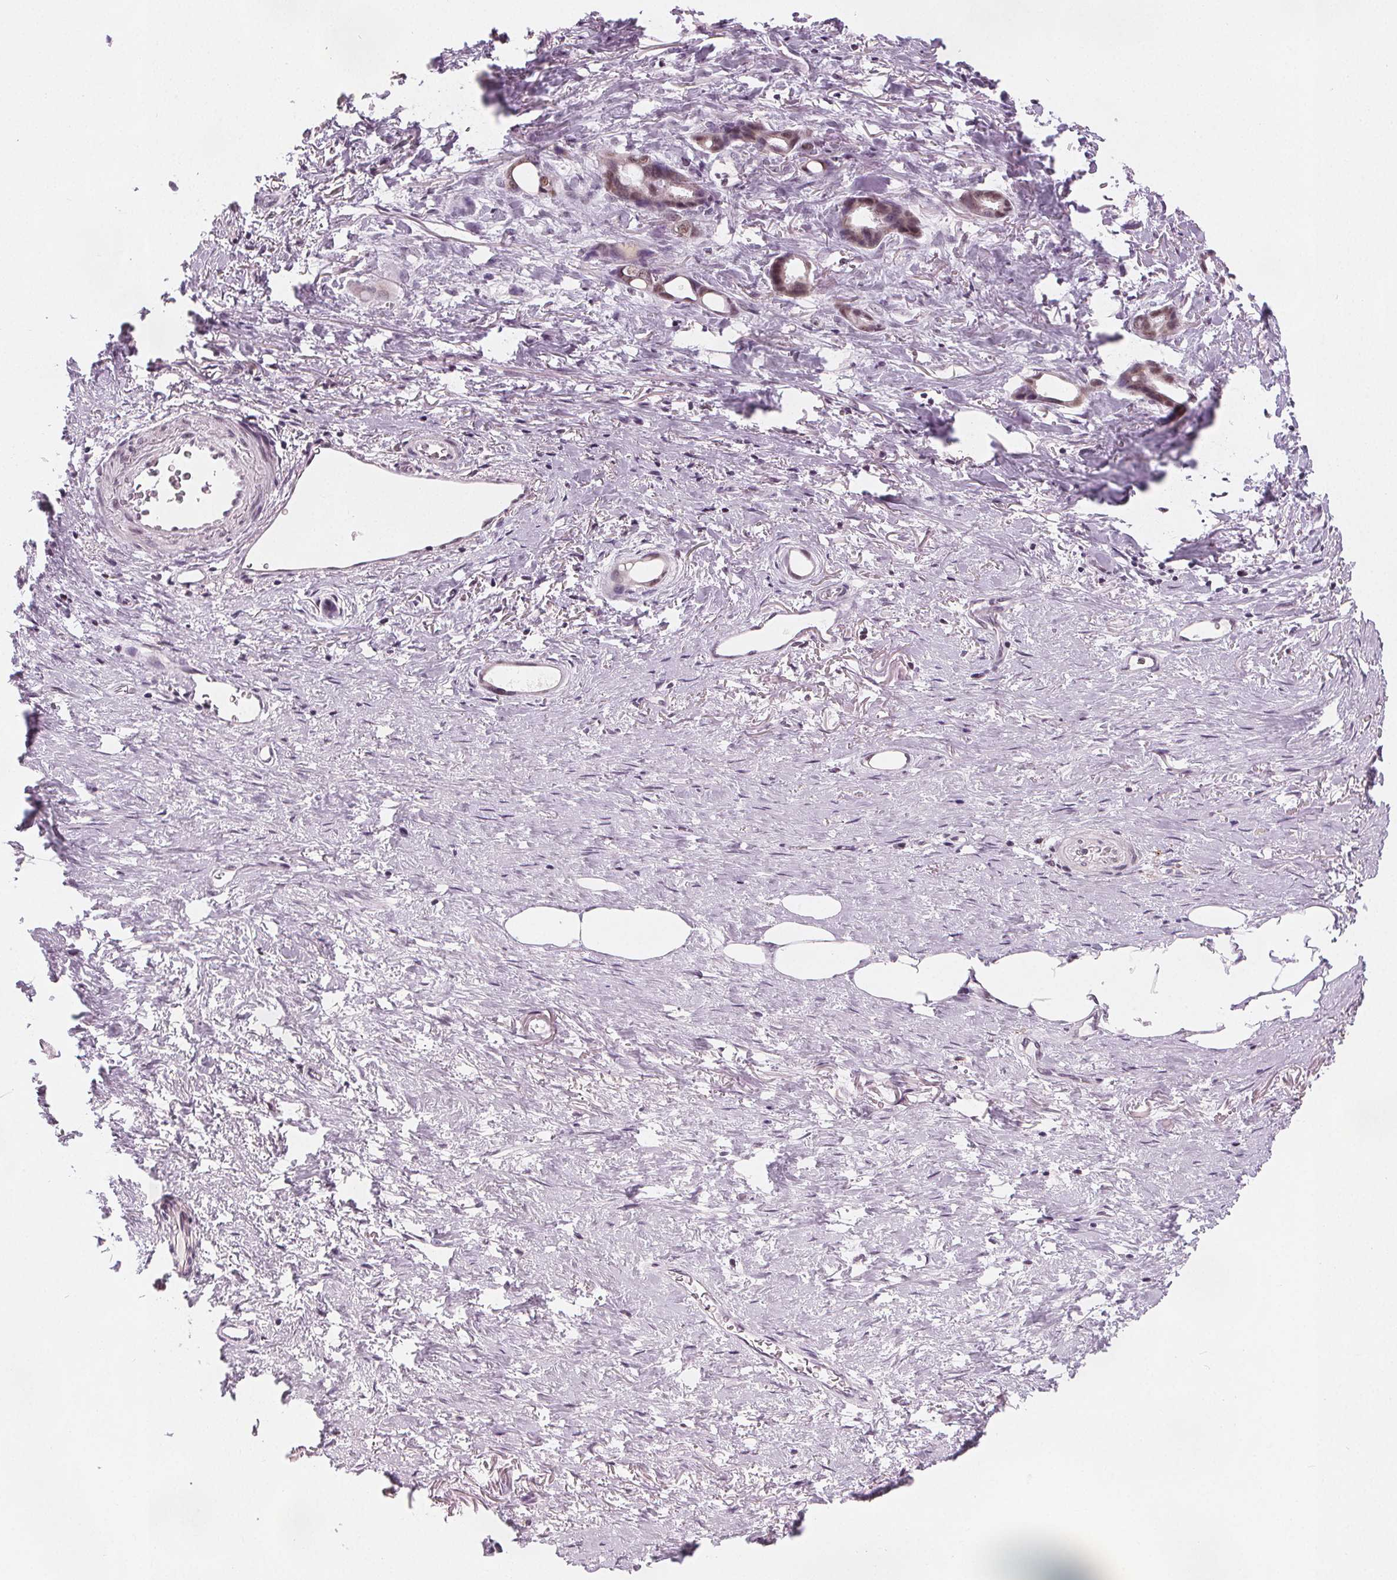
{"staining": {"intensity": "moderate", "quantity": "<25%", "location": "nuclear"}, "tissue": "stomach cancer", "cell_type": "Tumor cells", "image_type": "cancer", "snomed": [{"axis": "morphology", "description": "Adenocarcinoma, NOS"}, {"axis": "topography", "description": "Stomach, upper"}], "caption": "Protein expression analysis of human stomach cancer reveals moderate nuclear staining in approximately <25% of tumor cells.", "gene": "DPM2", "patient": {"sex": "male", "age": 62}}